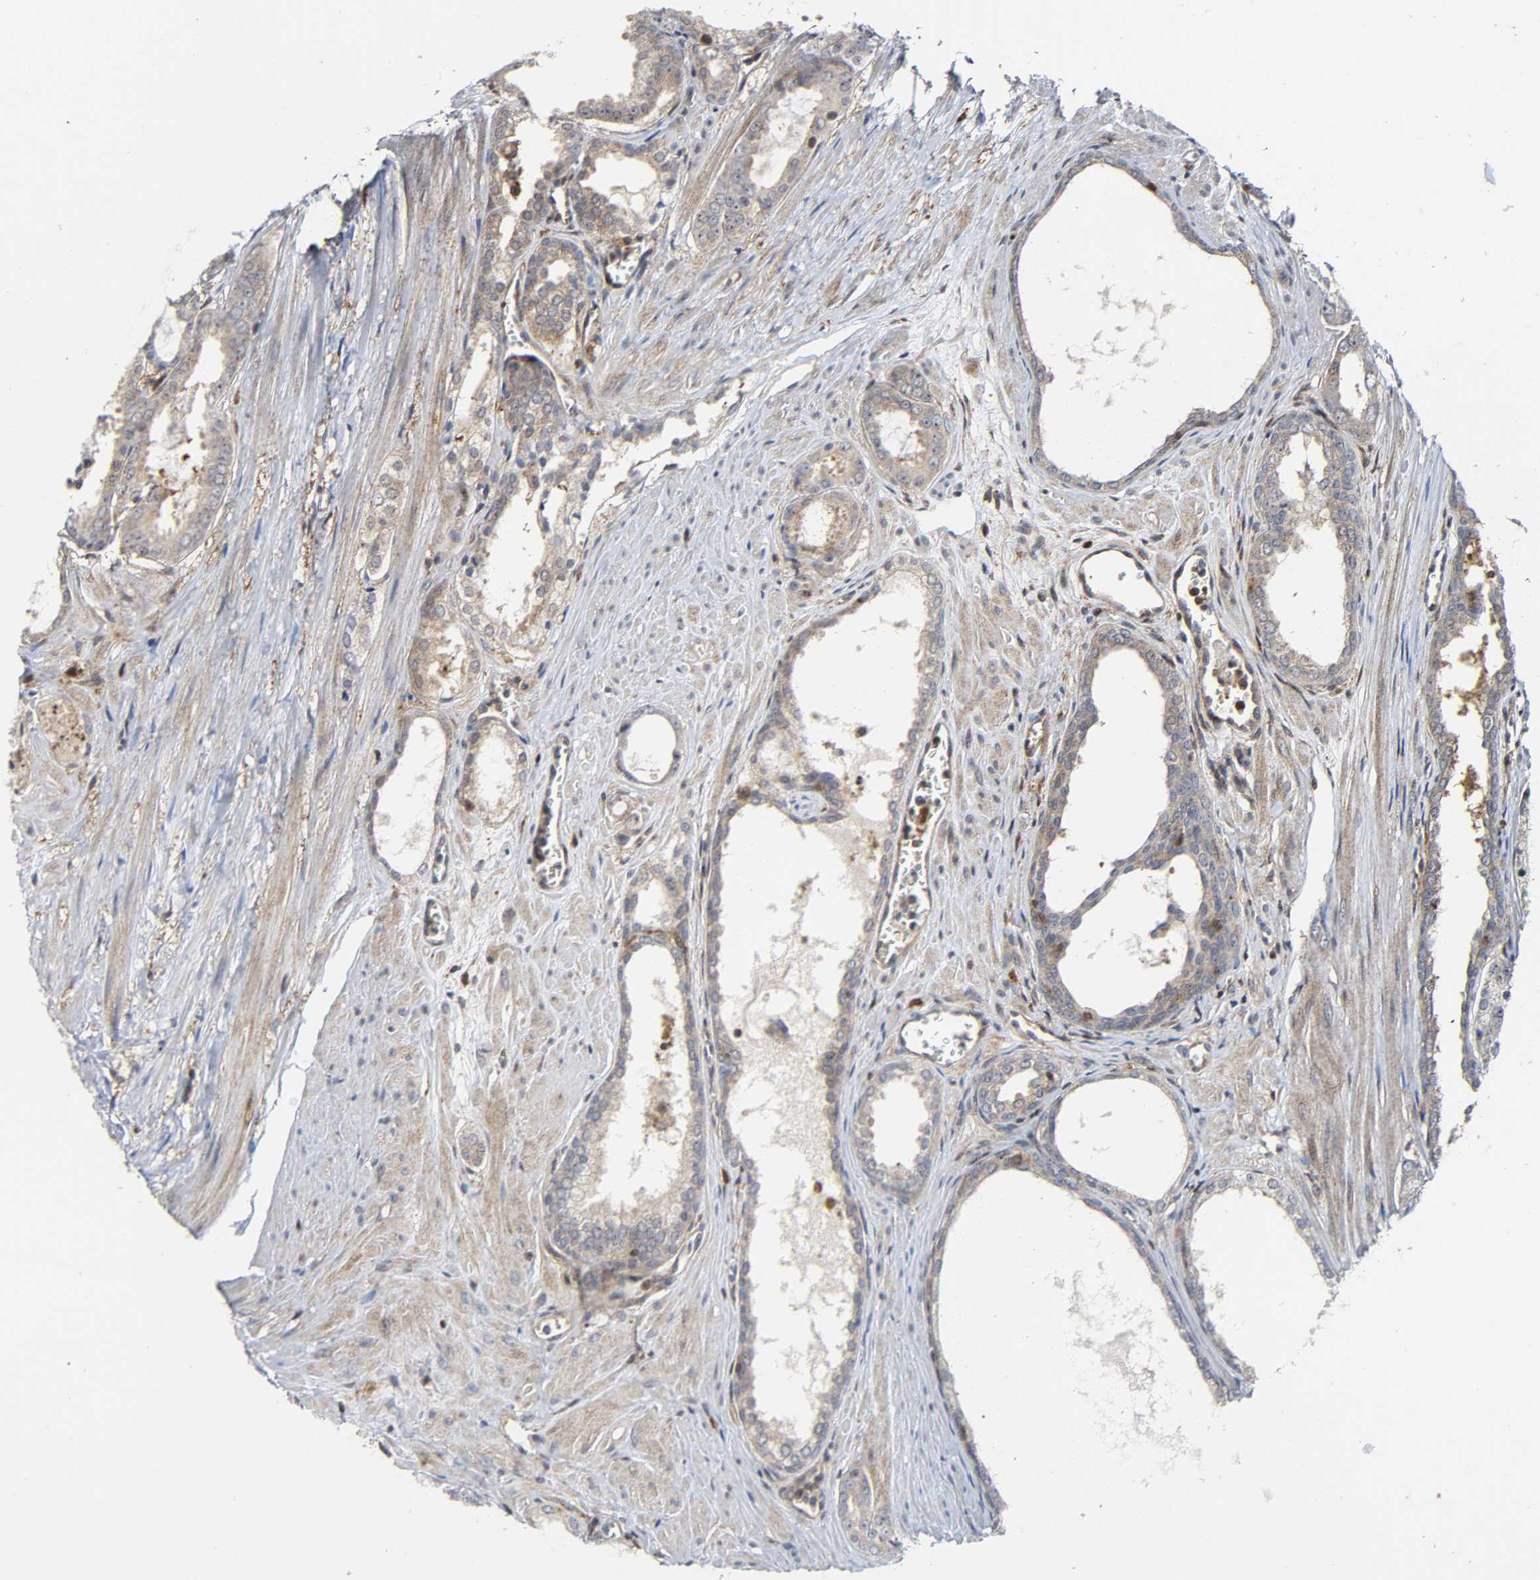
{"staining": {"intensity": "weak", "quantity": "25%-75%", "location": "cytoplasmic/membranous"}, "tissue": "prostate cancer", "cell_type": "Tumor cells", "image_type": "cancer", "snomed": [{"axis": "morphology", "description": "Adenocarcinoma, Low grade"}, {"axis": "topography", "description": "Prostate"}], "caption": "Protein expression analysis of prostate low-grade adenocarcinoma reveals weak cytoplasmic/membranous positivity in about 25%-75% of tumor cells.", "gene": "MAPK1", "patient": {"sex": "male", "age": 57}}